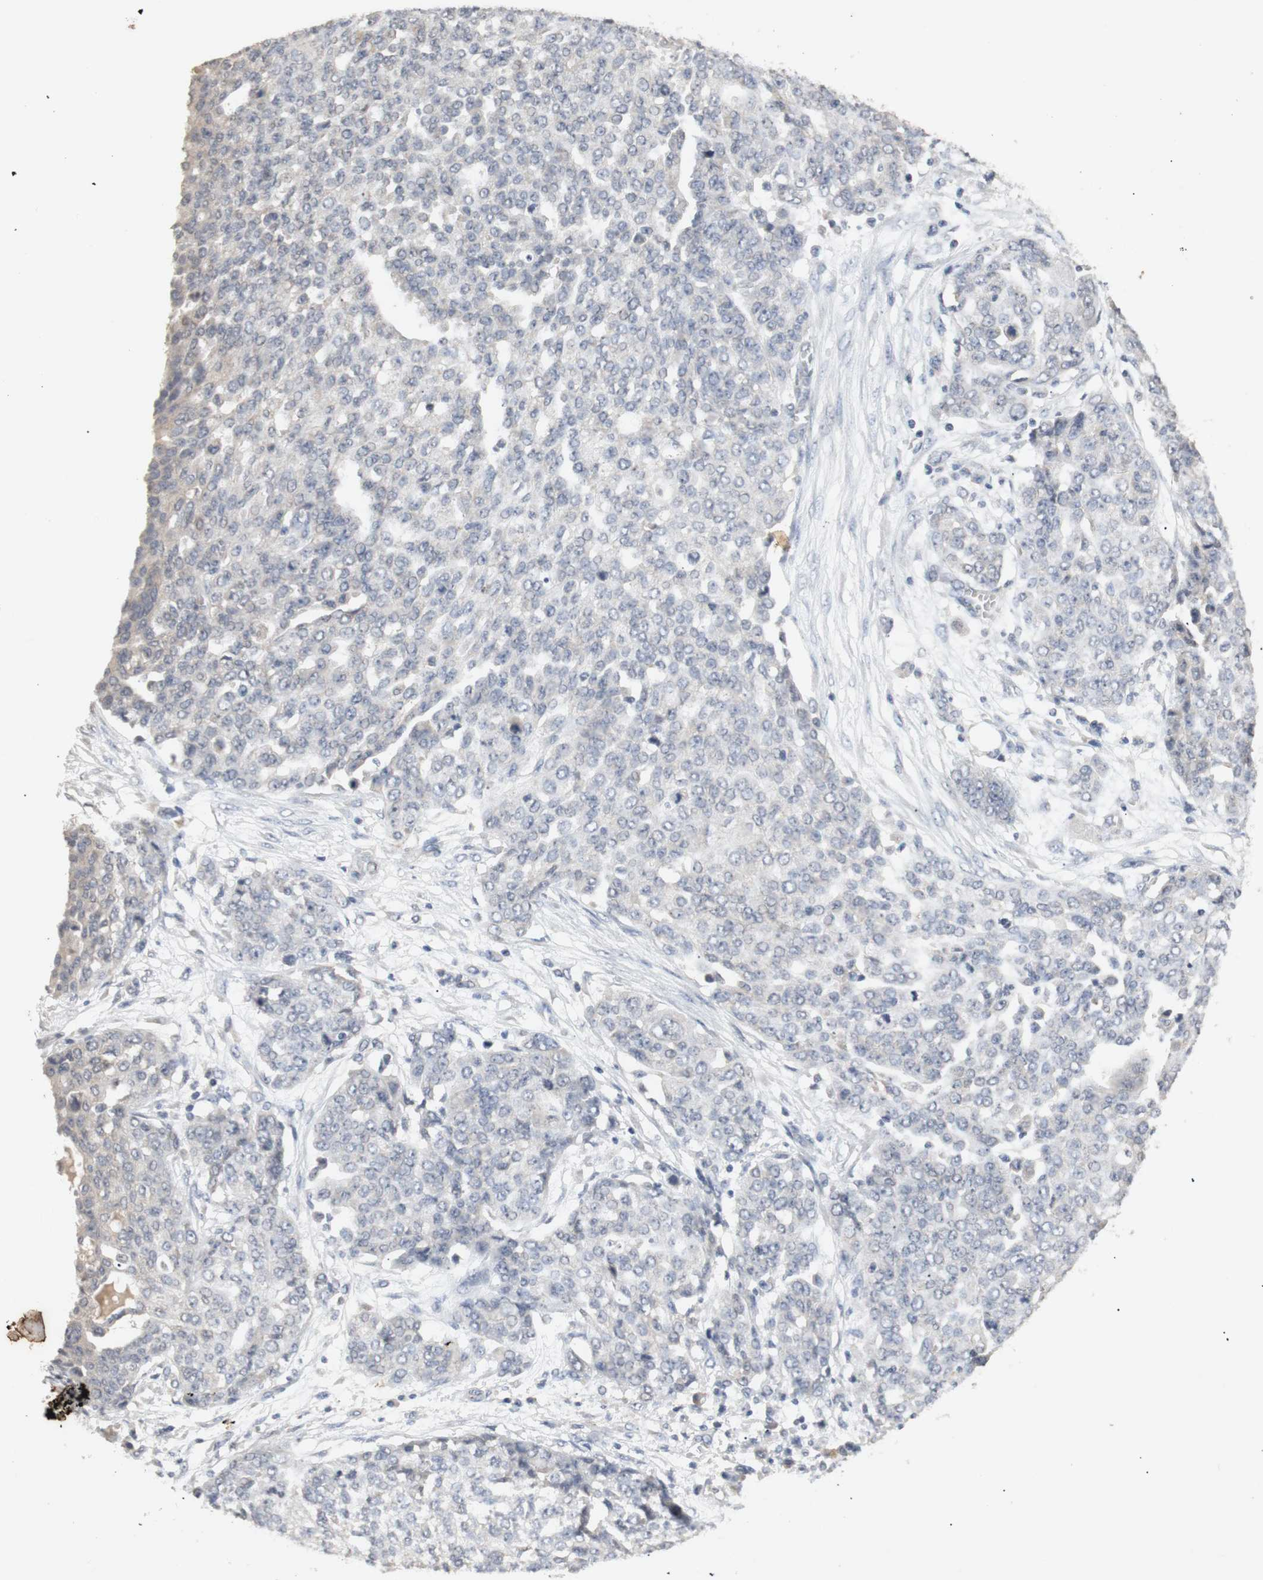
{"staining": {"intensity": "negative", "quantity": "none", "location": "none"}, "tissue": "ovarian cancer", "cell_type": "Tumor cells", "image_type": "cancer", "snomed": [{"axis": "morphology", "description": "Cystadenocarcinoma, serous, NOS"}, {"axis": "topography", "description": "Soft tissue"}, {"axis": "topography", "description": "Ovary"}], "caption": "Micrograph shows no protein positivity in tumor cells of ovarian cancer tissue.", "gene": "FOSB", "patient": {"sex": "female", "age": 57}}